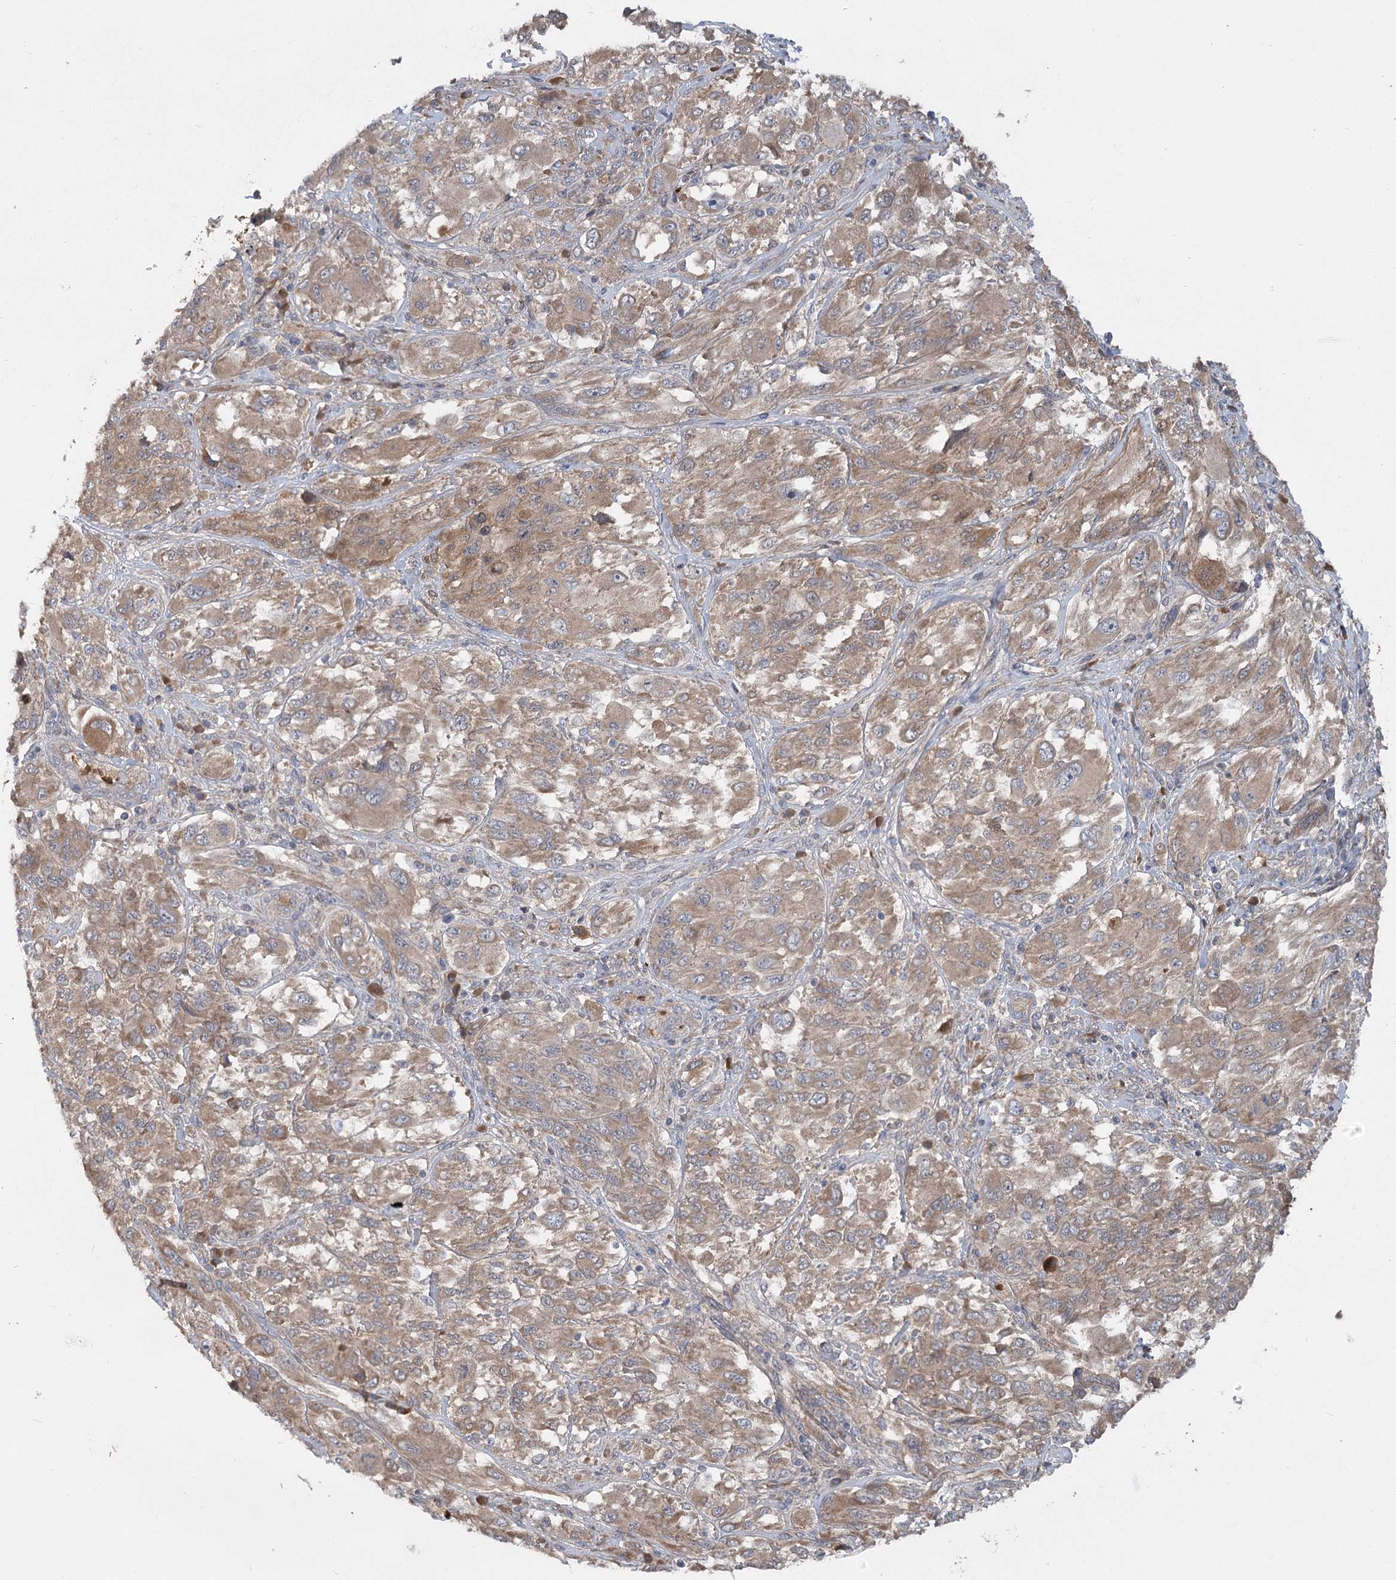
{"staining": {"intensity": "moderate", "quantity": ">75%", "location": "cytoplasmic/membranous"}, "tissue": "melanoma", "cell_type": "Tumor cells", "image_type": "cancer", "snomed": [{"axis": "morphology", "description": "Malignant melanoma, NOS"}, {"axis": "topography", "description": "Skin"}], "caption": "Melanoma tissue displays moderate cytoplasmic/membranous positivity in about >75% of tumor cells (brown staining indicates protein expression, while blue staining denotes nuclei).", "gene": "PYROXD2", "patient": {"sex": "female", "age": 91}}